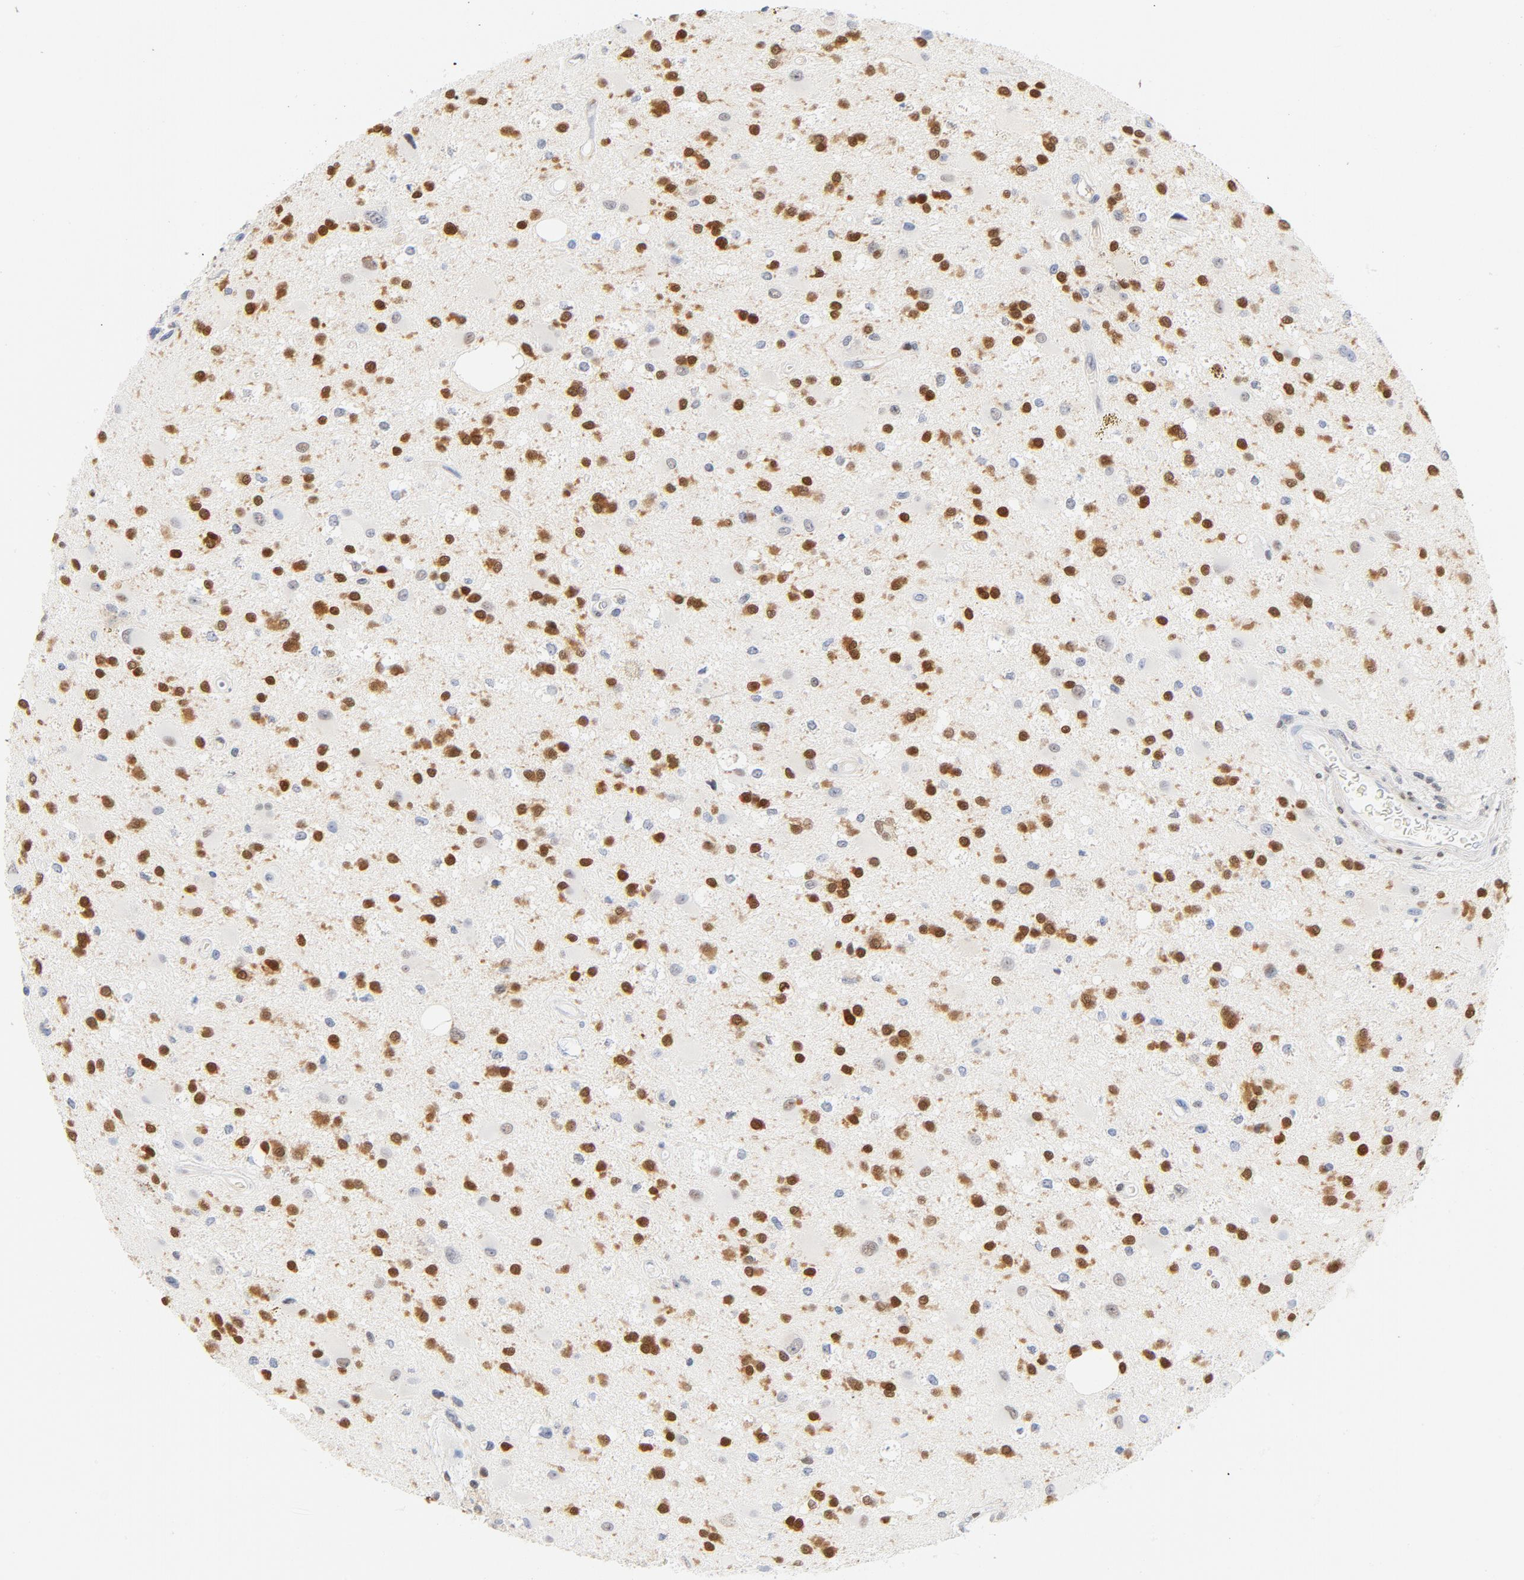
{"staining": {"intensity": "strong", "quantity": "25%-75%", "location": "nuclear"}, "tissue": "glioma", "cell_type": "Tumor cells", "image_type": "cancer", "snomed": [{"axis": "morphology", "description": "Glioma, malignant, Low grade"}, {"axis": "topography", "description": "Brain"}], "caption": "Strong nuclear positivity is appreciated in approximately 25%-75% of tumor cells in low-grade glioma (malignant).", "gene": "CDKN1B", "patient": {"sex": "male", "age": 58}}